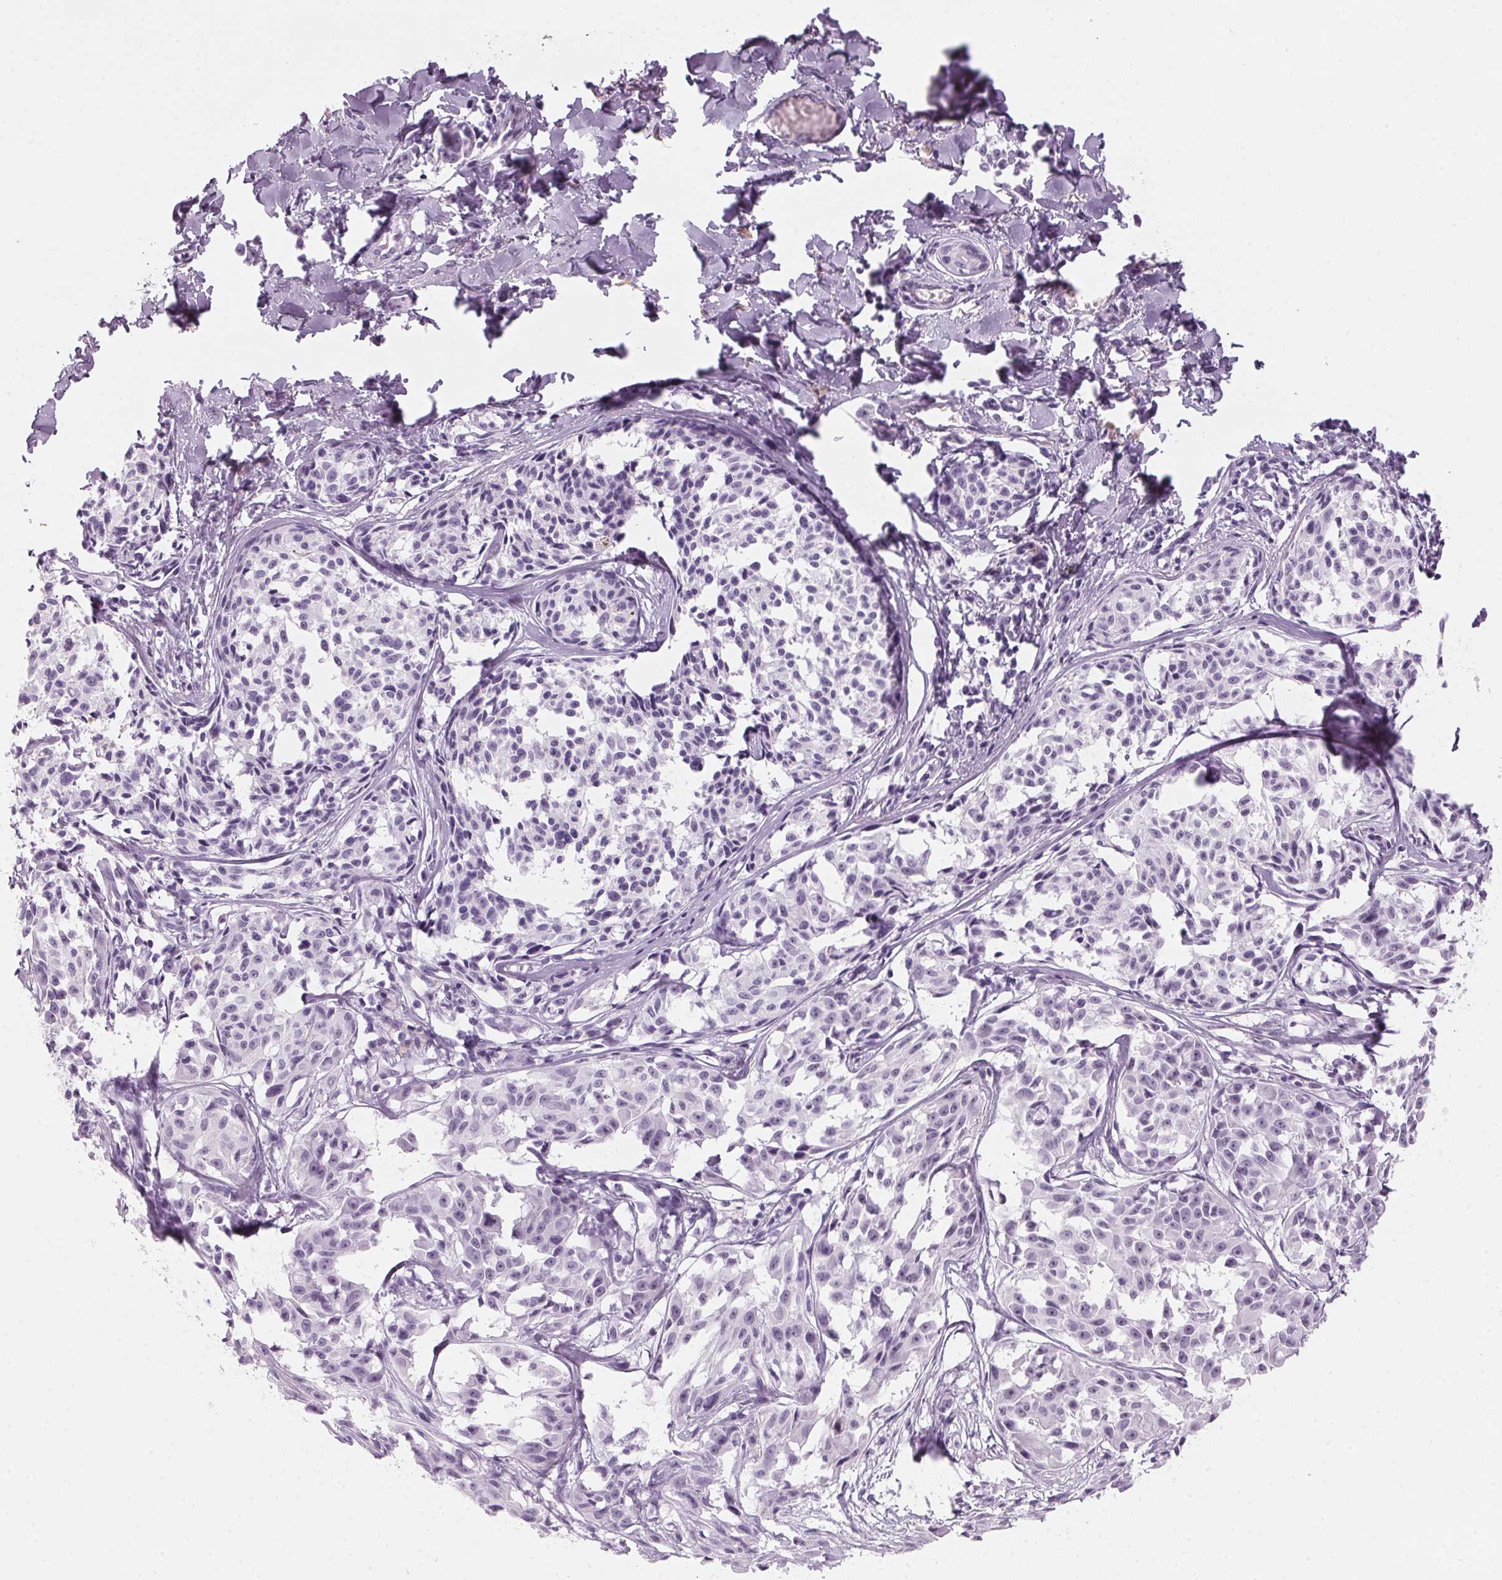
{"staining": {"intensity": "negative", "quantity": "none", "location": "none"}, "tissue": "melanoma", "cell_type": "Tumor cells", "image_type": "cancer", "snomed": [{"axis": "morphology", "description": "Malignant melanoma, NOS"}, {"axis": "topography", "description": "Skin"}], "caption": "DAB (3,3'-diaminobenzidine) immunohistochemical staining of malignant melanoma exhibits no significant expression in tumor cells. The staining is performed using DAB (3,3'-diaminobenzidine) brown chromogen with nuclei counter-stained in using hematoxylin.", "gene": "DNTTIP2", "patient": {"sex": "male", "age": 51}}